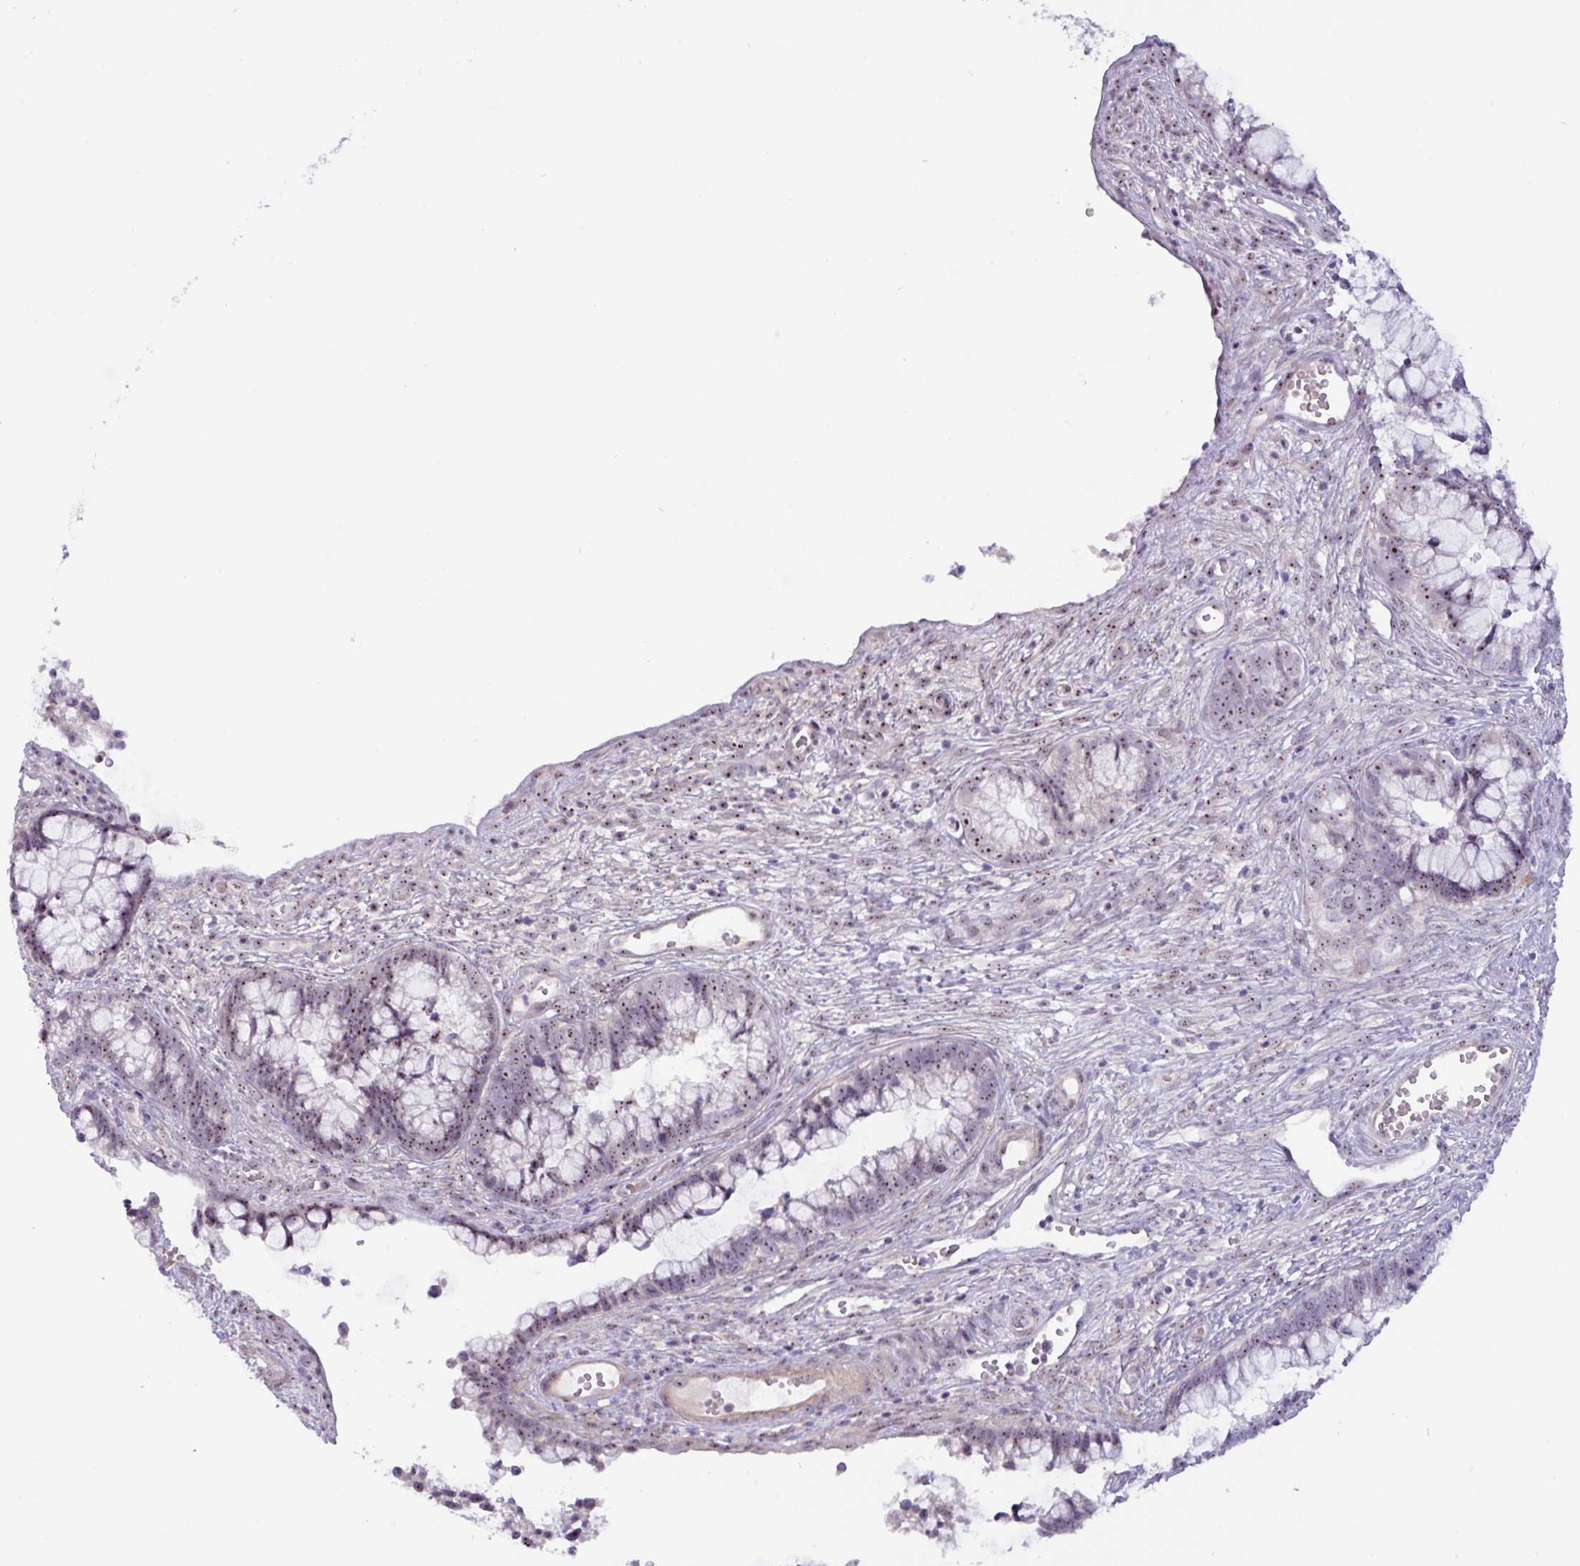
{"staining": {"intensity": "moderate", "quantity": ">75%", "location": "nuclear"}, "tissue": "cervical cancer", "cell_type": "Tumor cells", "image_type": "cancer", "snomed": [{"axis": "morphology", "description": "Adenocarcinoma, NOS"}, {"axis": "topography", "description": "Cervix"}], "caption": "Cervical cancer stained for a protein reveals moderate nuclear positivity in tumor cells.", "gene": "MXRA8", "patient": {"sex": "female", "age": 44}}